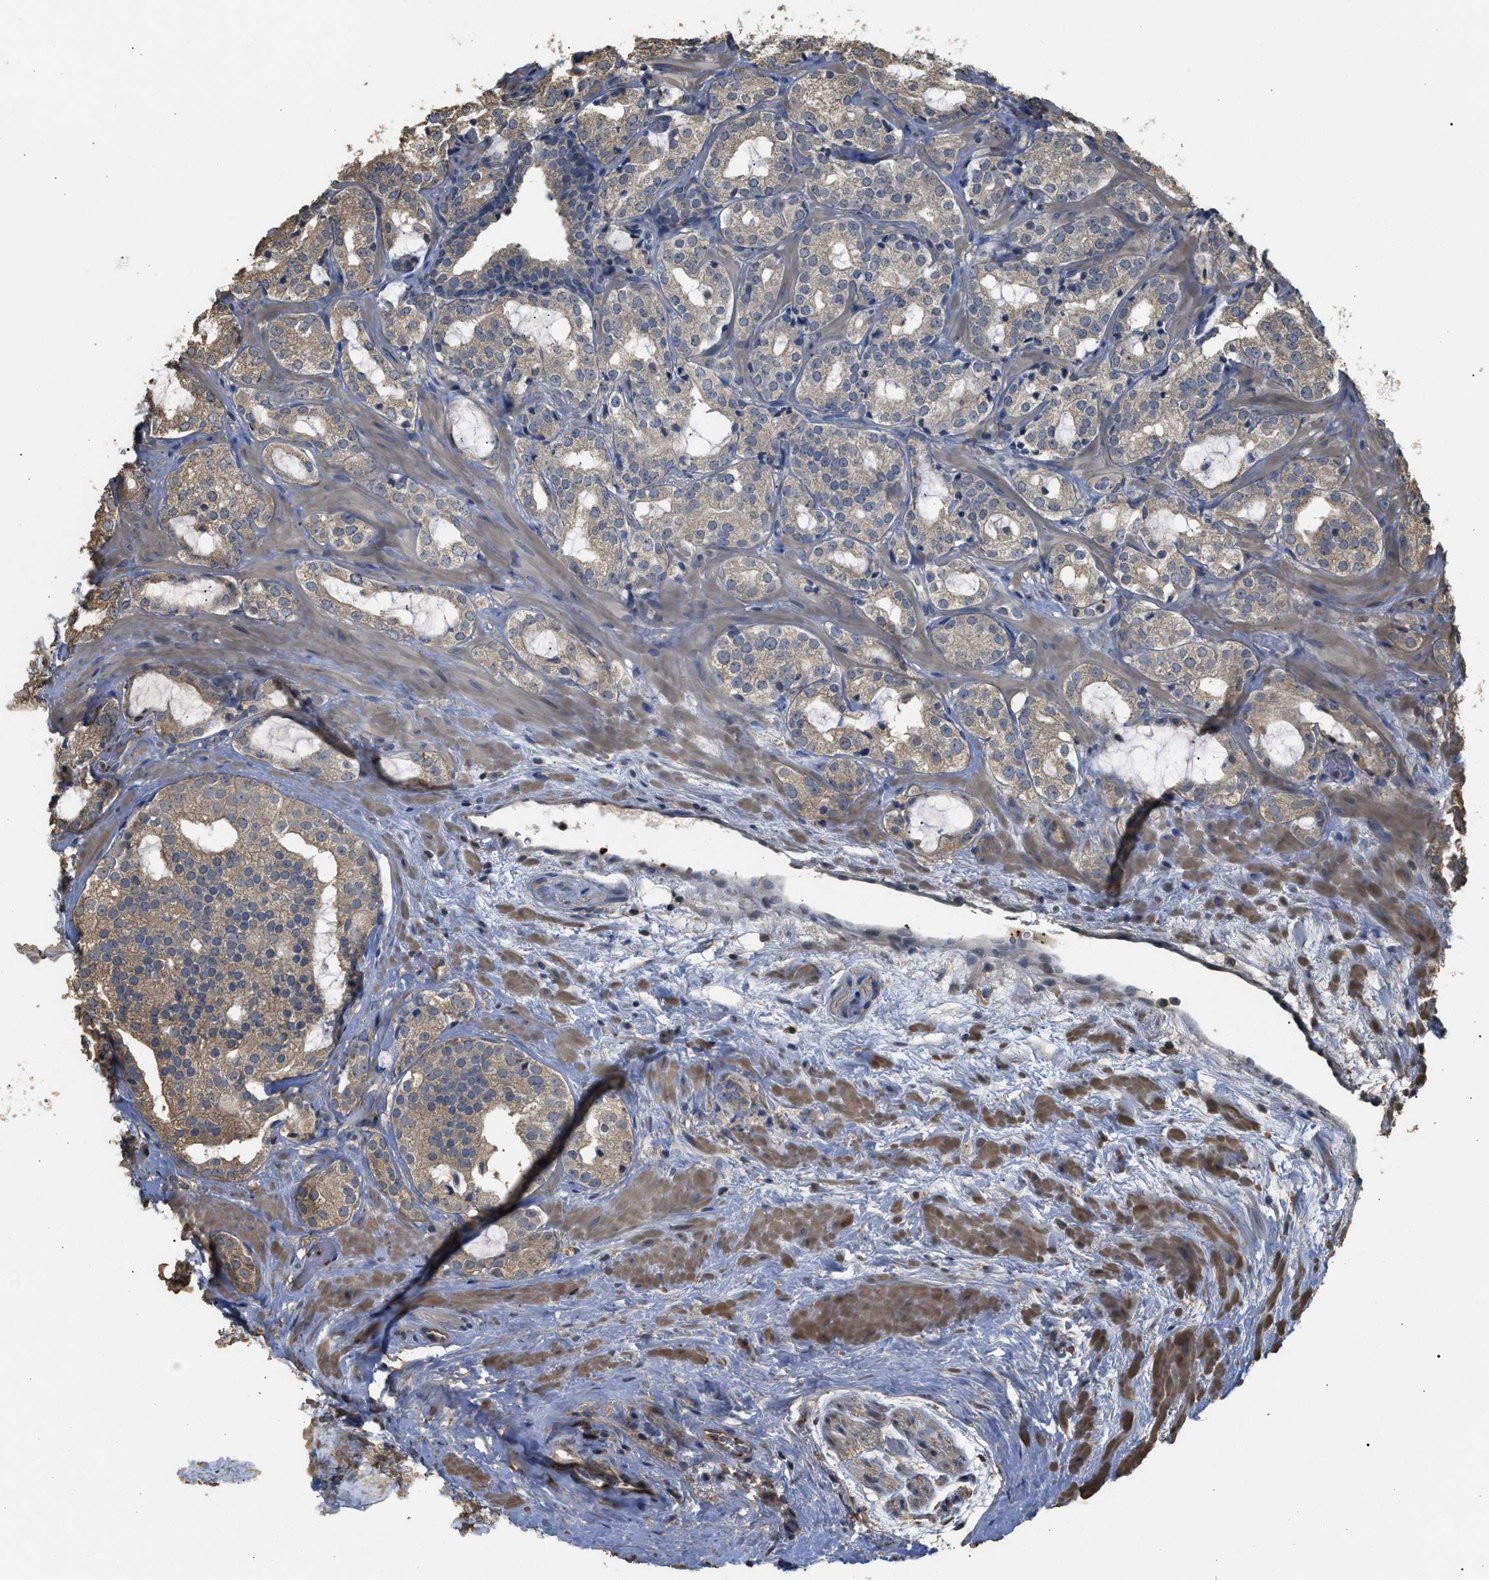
{"staining": {"intensity": "weak", "quantity": "<25%", "location": "cytoplasmic/membranous"}, "tissue": "prostate cancer", "cell_type": "Tumor cells", "image_type": "cancer", "snomed": [{"axis": "morphology", "description": "Adenocarcinoma, High grade"}, {"axis": "topography", "description": "Prostate"}], "caption": "There is no significant positivity in tumor cells of prostate cancer (high-grade adenocarcinoma).", "gene": "ARHGDIA", "patient": {"sex": "male", "age": 64}}